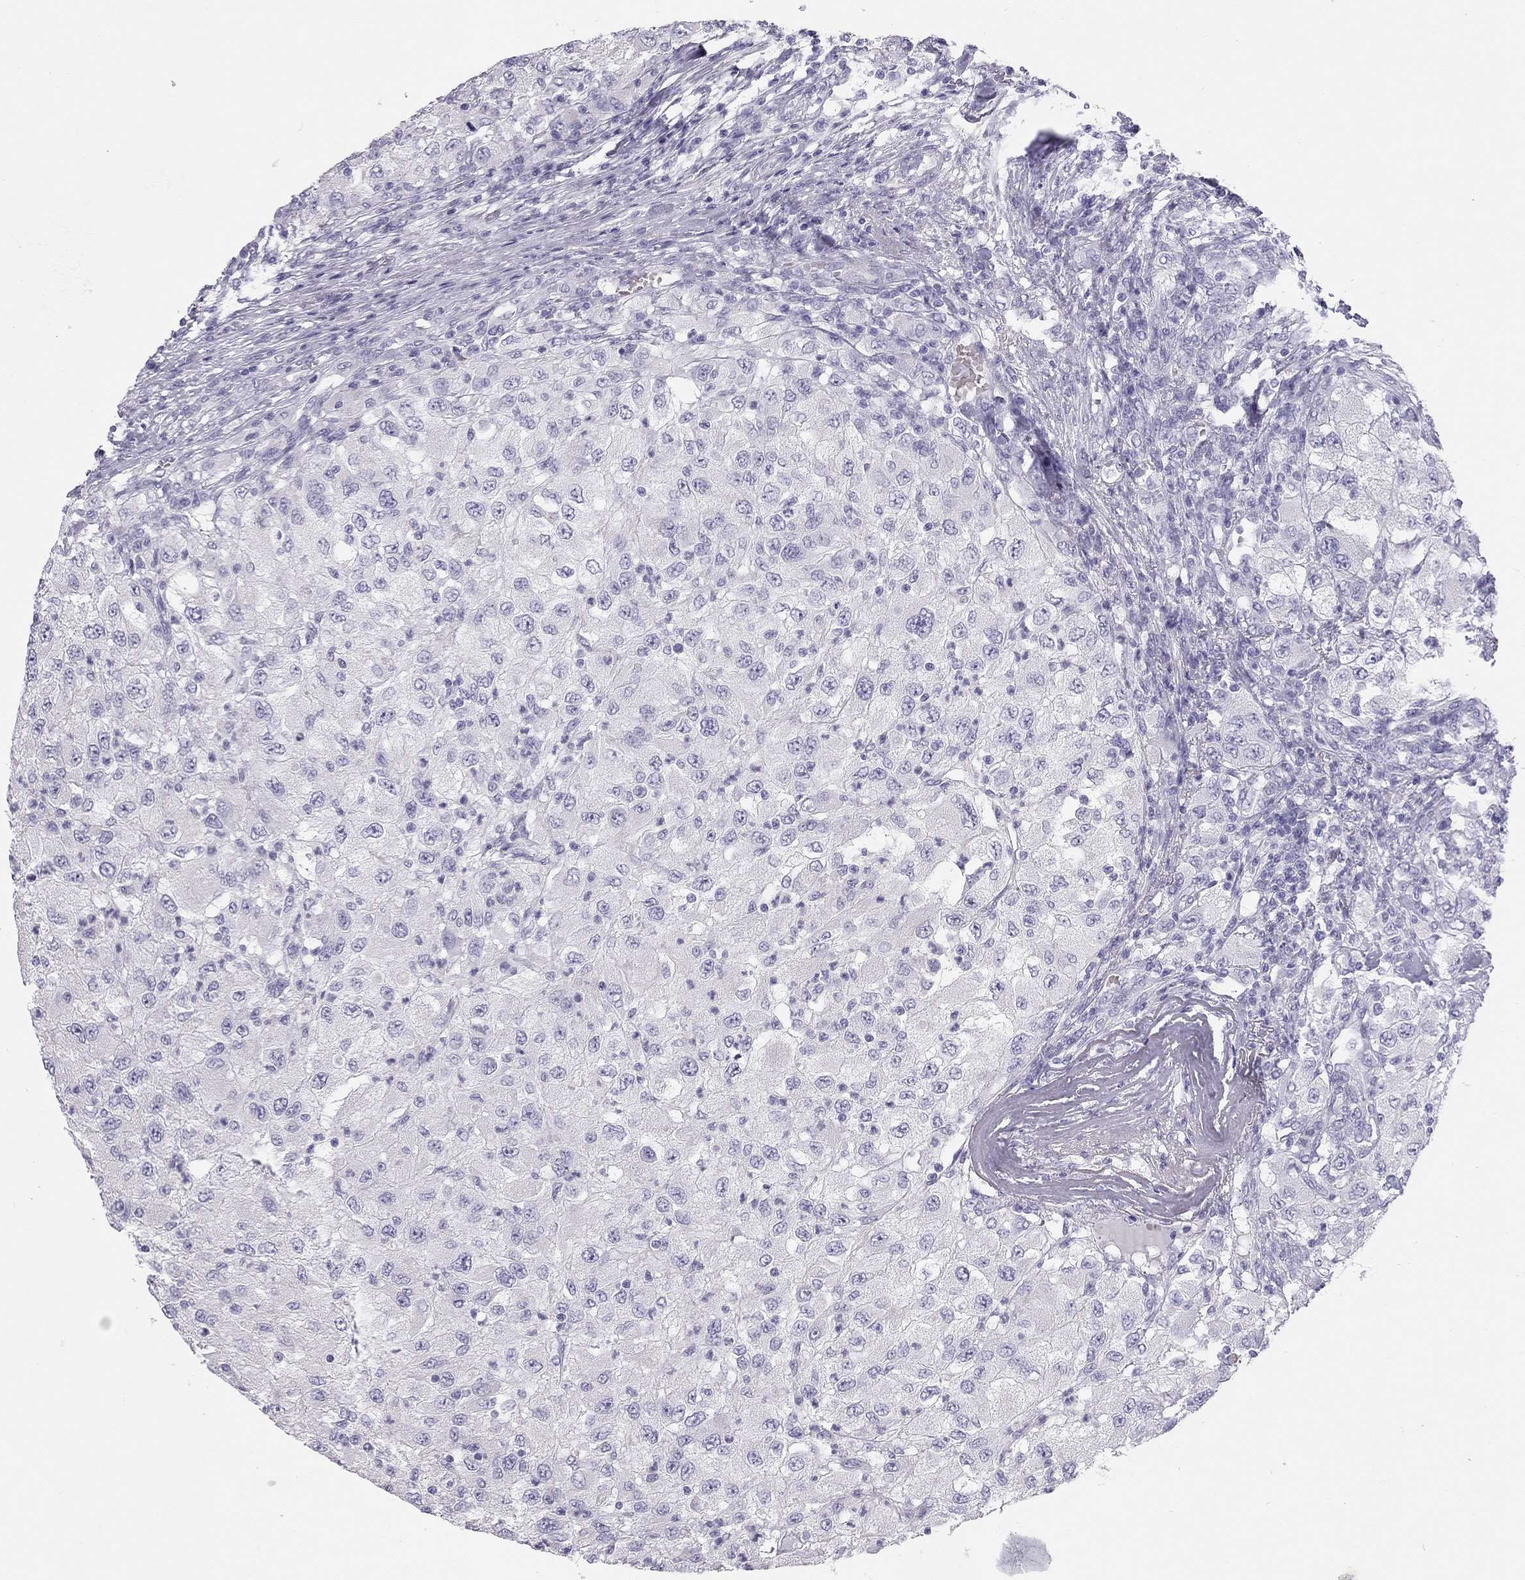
{"staining": {"intensity": "negative", "quantity": "none", "location": "none"}, "tissue": "renal cancer", "cell_type": "Tumor cells", "image_type": "cancer", "snomed": [{"axis": "morphology", "description": "Adenocarcinoma, NOS"}, {"axis": "topography", "description": "Kidney"}], "caption": "Immunohistochemistry (IHC) of human renal adenocarcinoma shows no positivity in tumor cells.", "gene": "SPATA12", "patient": {"sex": "female", "age": 67}}